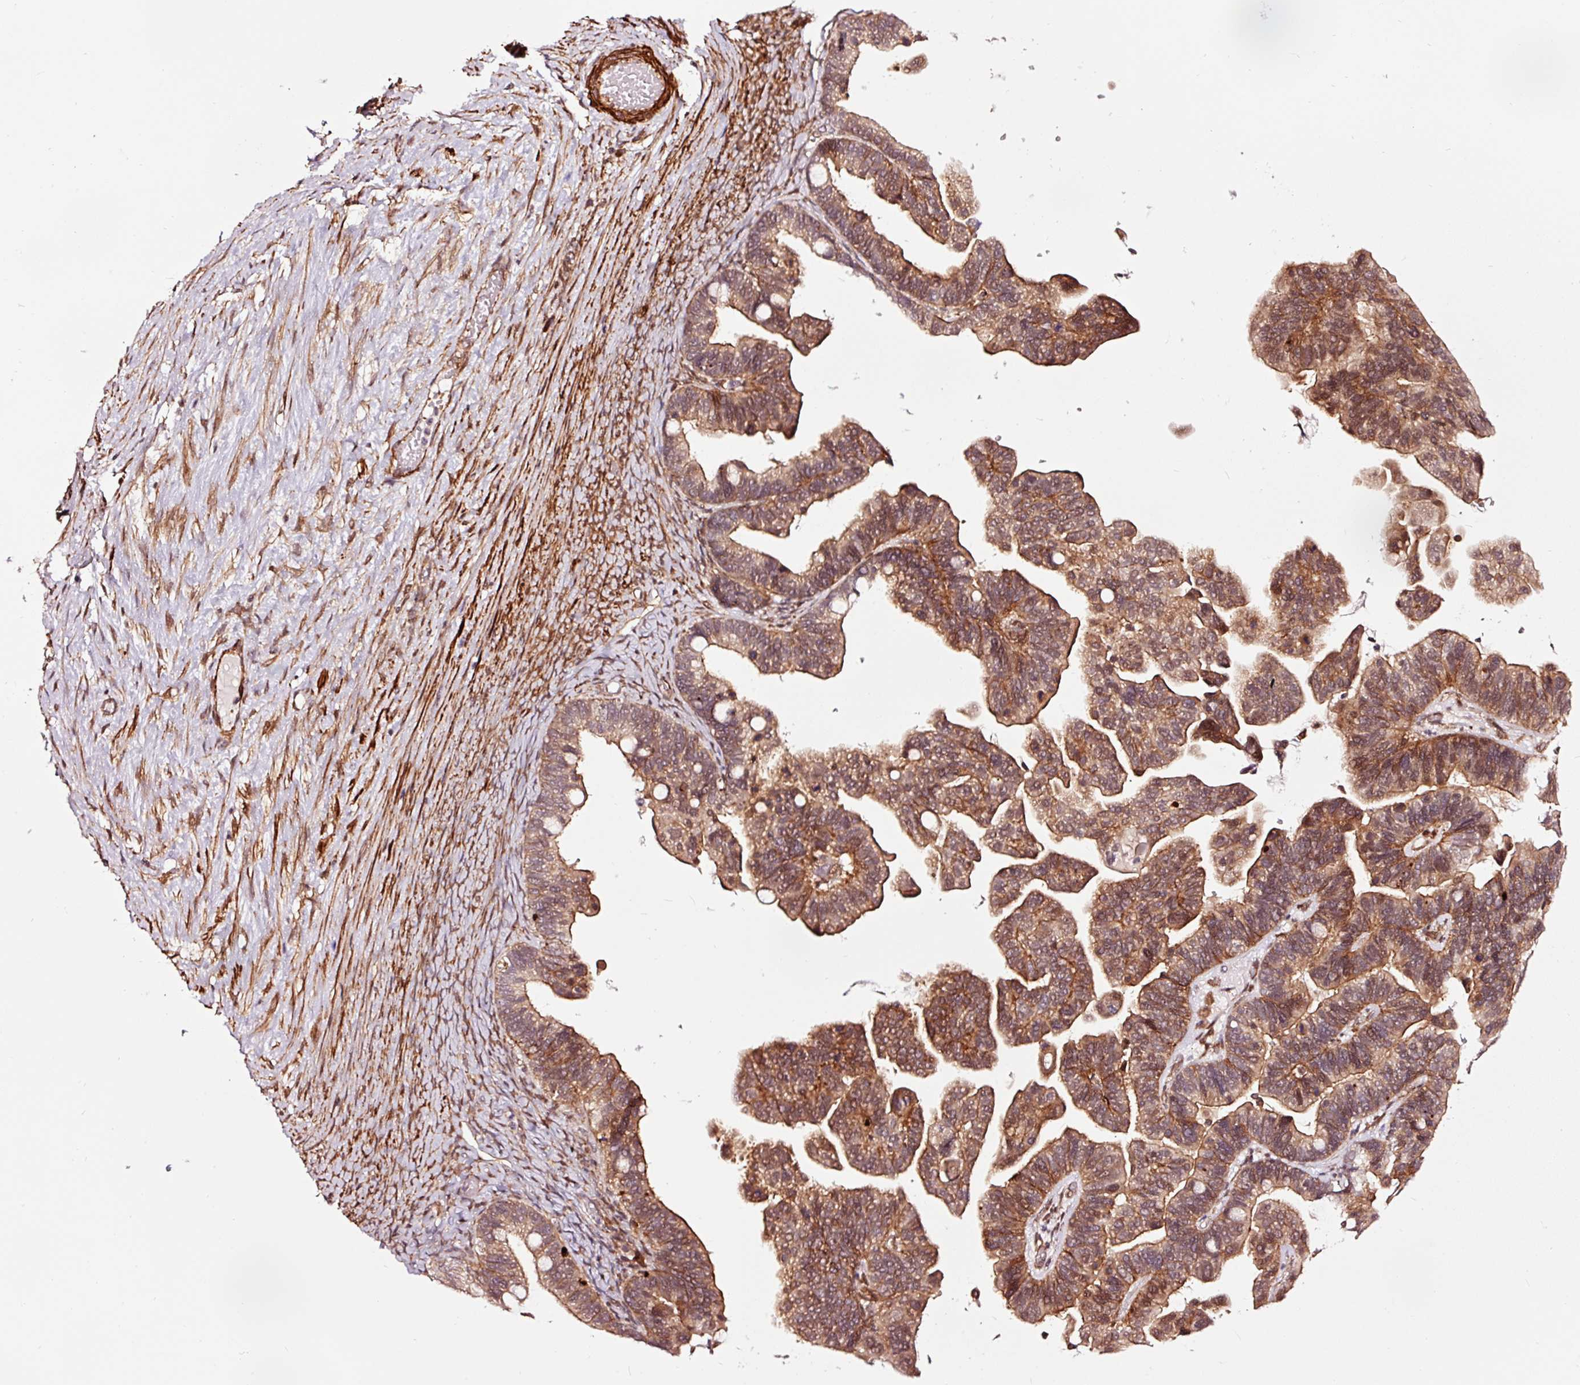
{"staining": {"intensity": "moderate", "quantity": ">75%", "location": "cytoplasmic/membranous,nuclear"}, "tissue": "ovarian cancer", "cell_type": "Tumor cells", "image_type": "cancer", "snomed": [{"axis": "morphology", "description": "Cystadenocarcinoma, serous, NOS"}, {"axis": "topography", "description": "Ovary"}], "caption": "Ovarian cancer (serous cystadenocarcinoma) stained for a protein reveals moderate cytoplasmic/membranous and nuclear positivity in tumor cells. The protein of interest is shown in brown color, while the nuclei are stained blue.", "gene": "TPM1", "patient": {"sex": "female", "age": 56}}